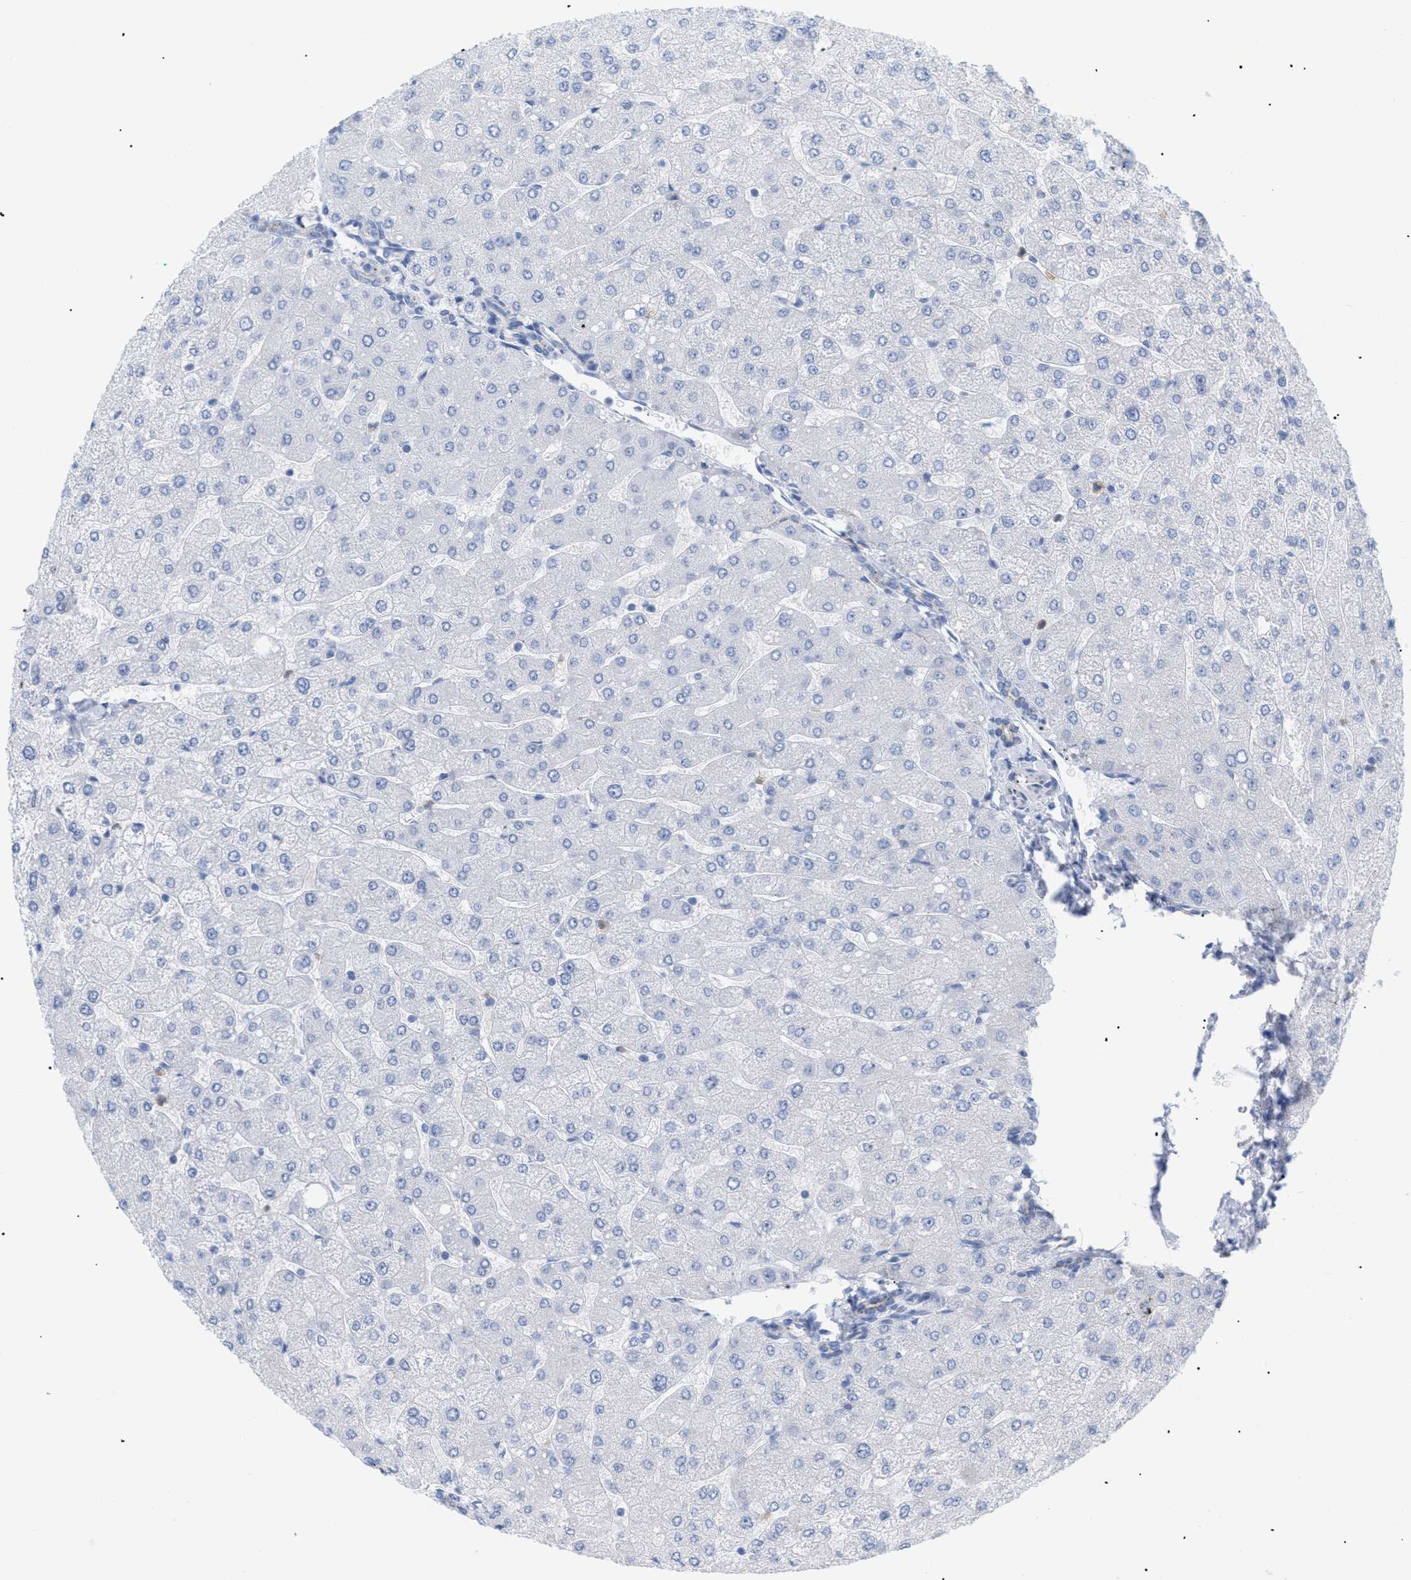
{"staining": {"intensity": "moderate", "quantity": "25%-75%", "location": "cytoplasmic/membranous"}, "tissue": "liver", "cell_type": "Cholangiocytes", "image_type": "normal", "snomed": [{"axis": "morphology", "description": "Normal tissue, NOS"}, {"axis": "topography", "description": "Liver"}], "caption": "A medium amount of moderate cytoplasmic/membranous staining is identified in approximately 25%-75% of cholangiocytes in unremarkable liver.", "gene": "TMEM17", "patient": {"sex": "male", "age": 55}}